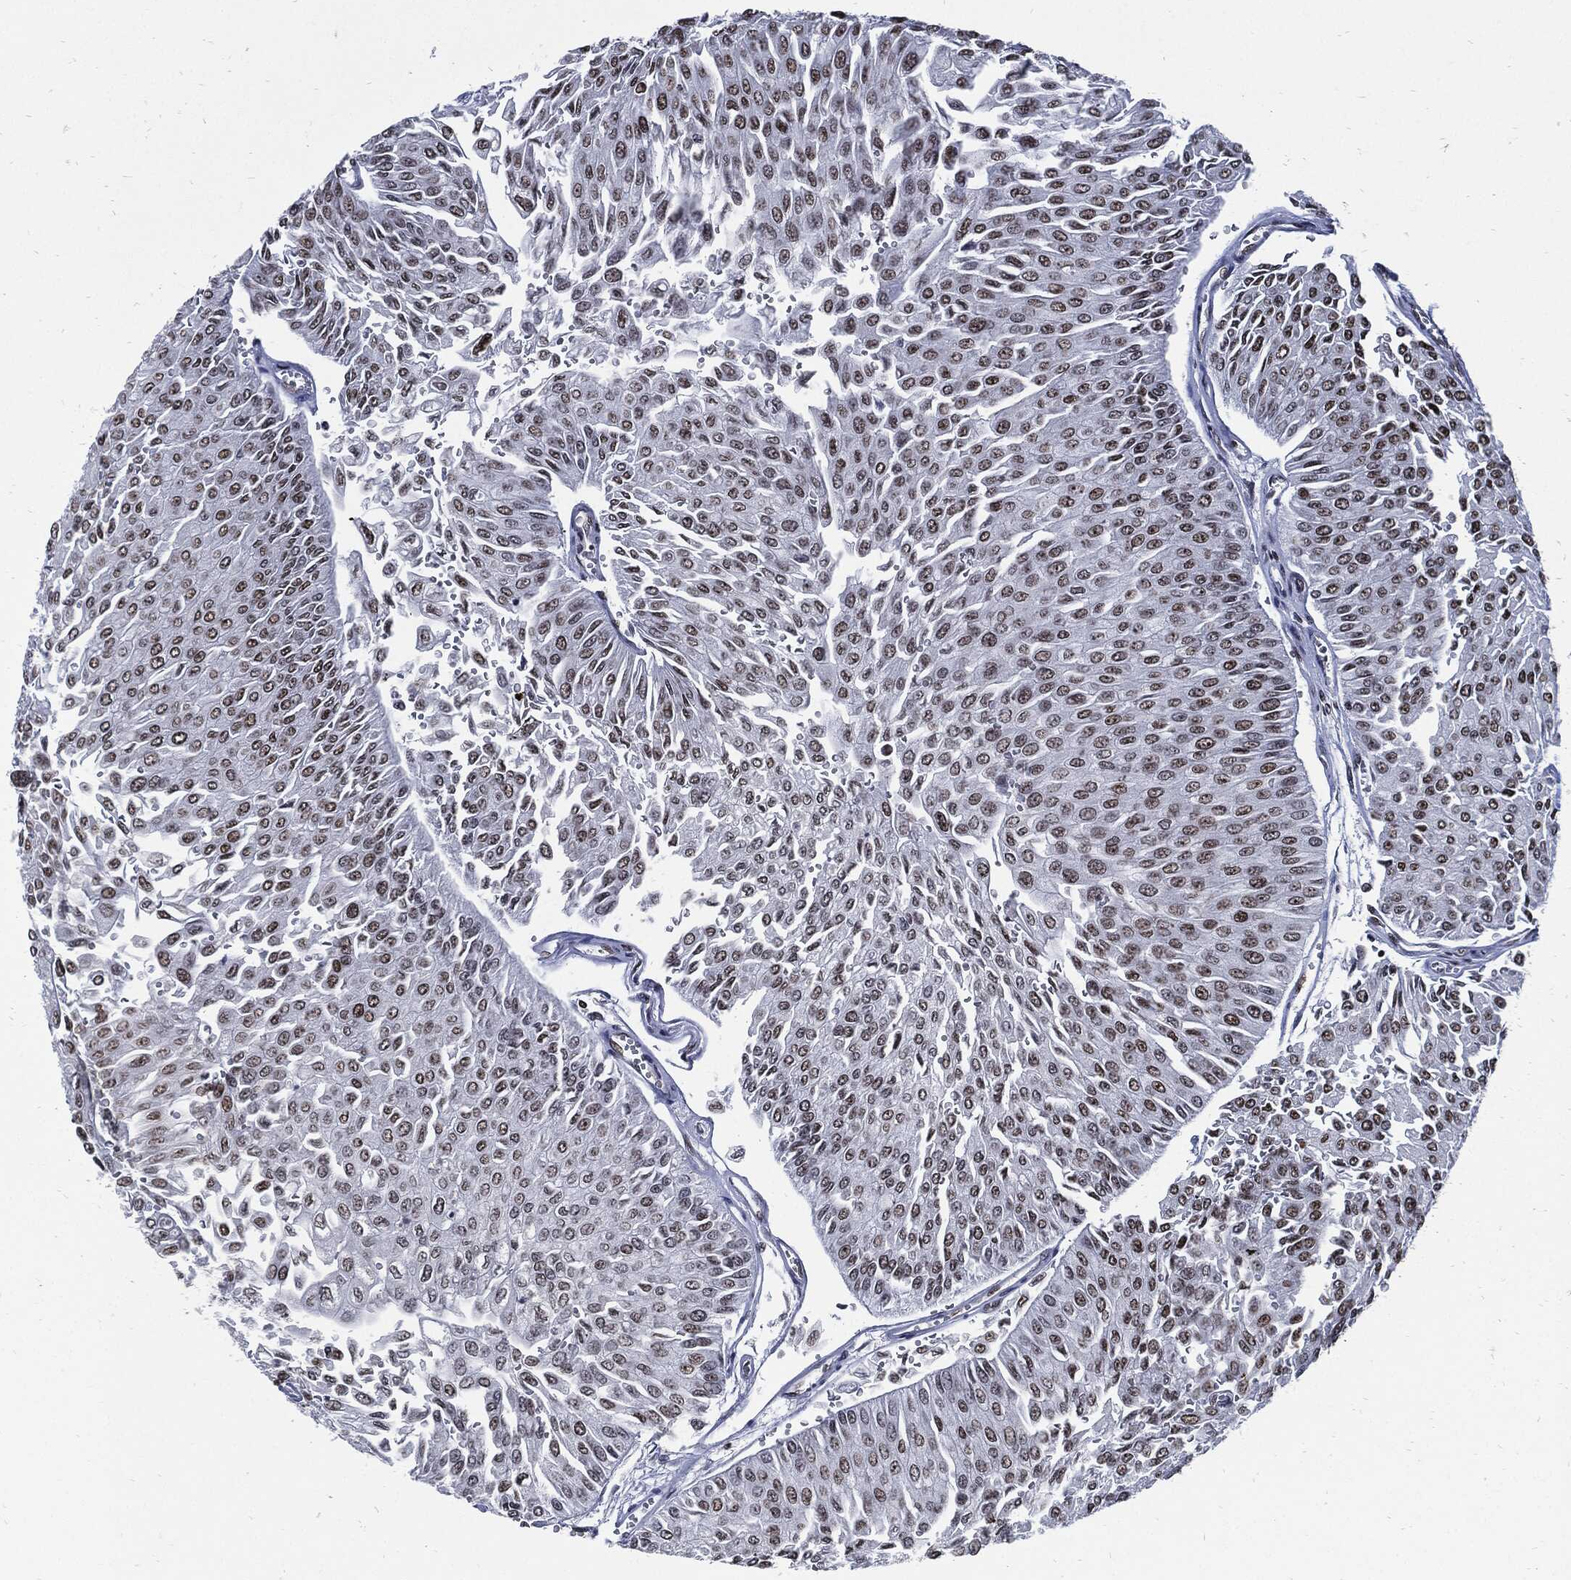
{"staining": {"intensity": "moderate", "quantity": "<25%", "location": "nuclear"}, "tissue": "urothelial cancer", "cell_type": "Tumor cells", "image_type": "cancer", "snomed": [{"axis": "morphology", "description": "Urothelial carcinoma, Low grade"}, {"axis": "topography", "description": "Urinary bladder"}], "caption": "Immunohistochemical staining of human low-grade urothelial carcinoma reveals low levels of moderate nuclear positivity in approximately <25% of tumor cells. (Stains: DAB (3,3'-diaminobenzidine) in brown, nuclei in blue, Microscopy: brightfield microscopy at high magnification).", "gene": "TERF2", "patient": {"sex": "male", "age": 67}}